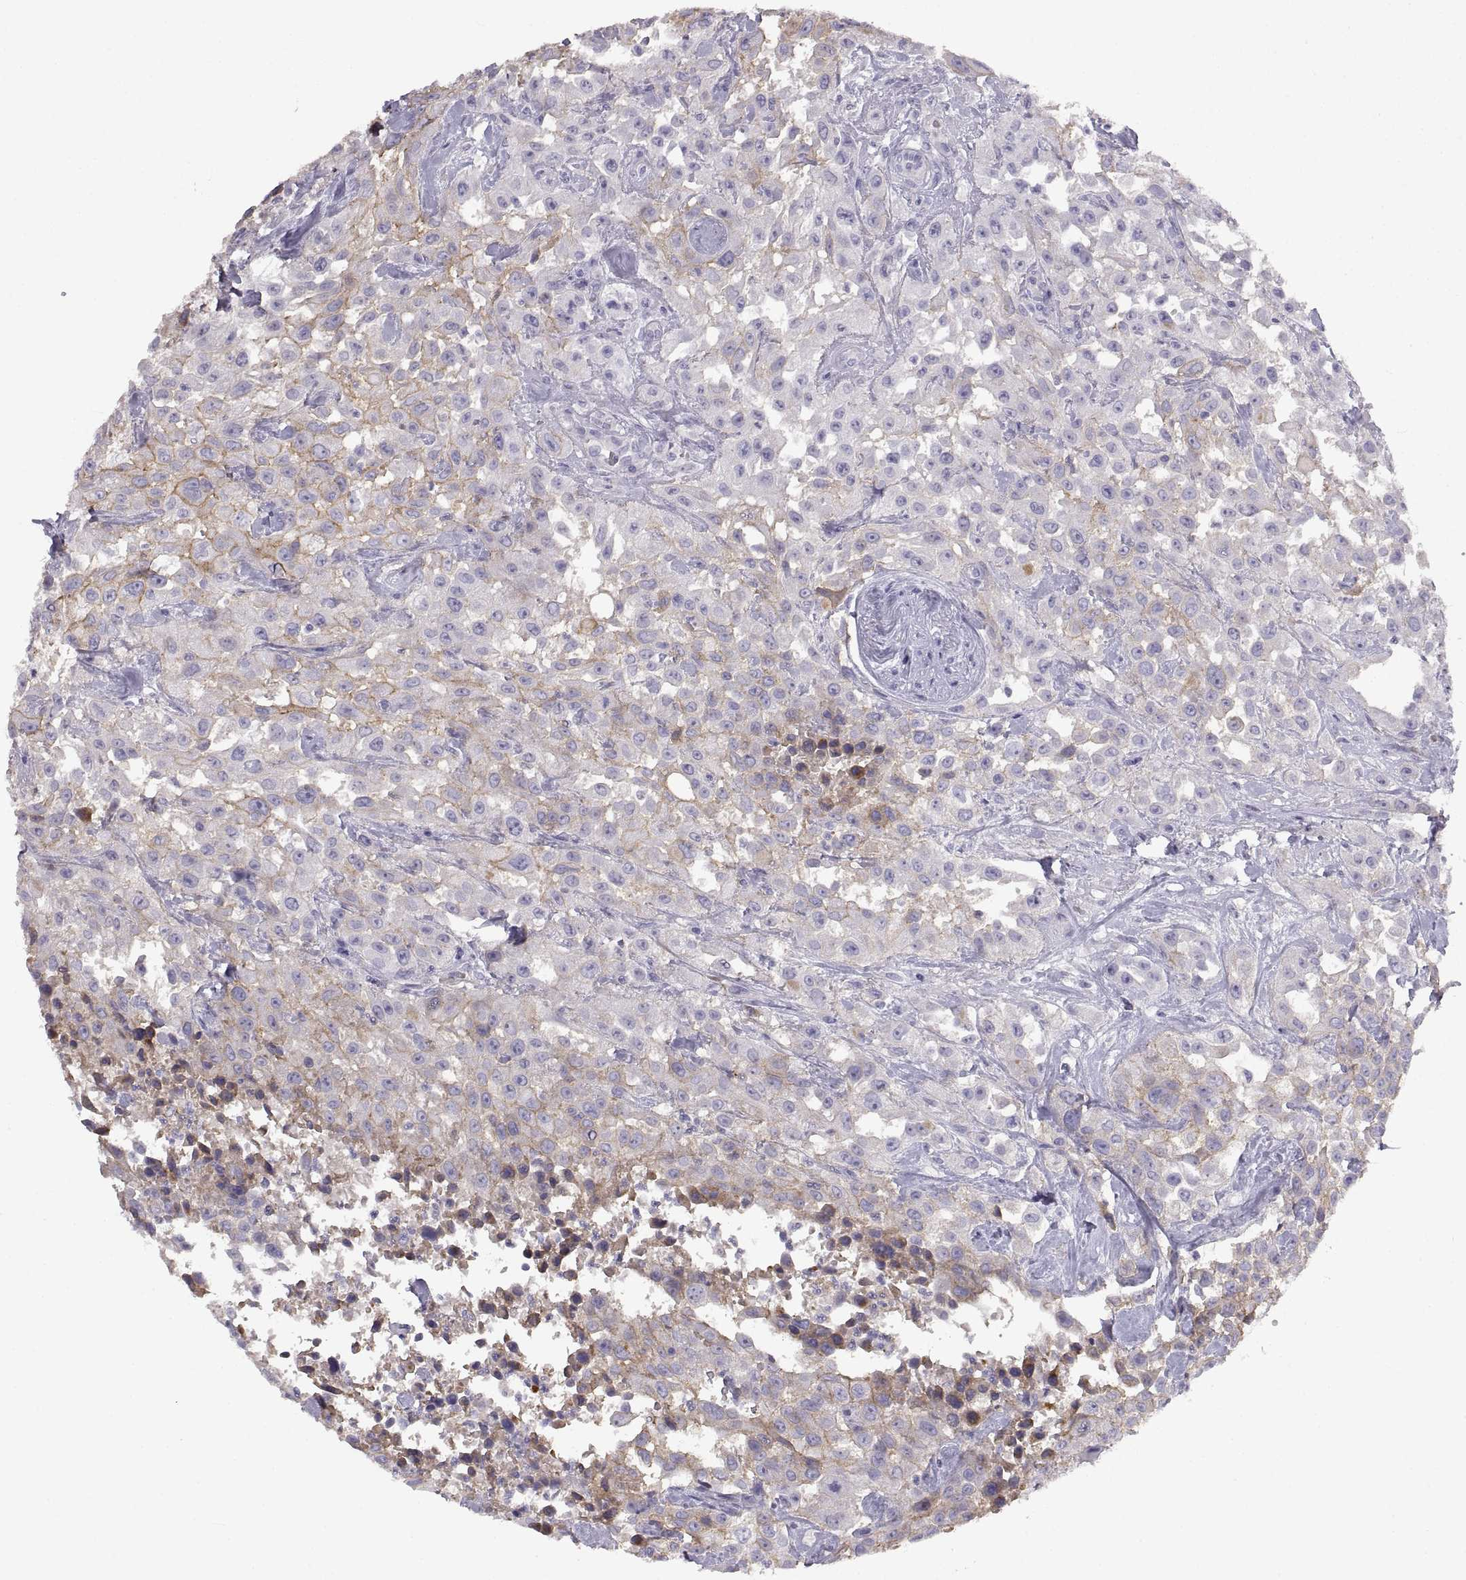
{"staining": {"intensity": "weak", "quantity": "<25%", "location": "cytoplasmic/membranous"}, "tissue": "urothelial cancer", "cell_type": "Tumor cells", "image_type": "cancer", "snomed": [{"axis": "morphology", "description": "Urothelial carcinoma, High grade"}, {"axis": "topography", "description": "Urinary bladder"}], "caption": "An image of urothelial cancer stained for a protein displays no brown staining in tumor cells. The staining was performed using DAB to visualize the protein expression in brown, while the nuclei were stained in blue with hematoxylin (Magnification: 20x).", "gene": "CRYBB3", "patient": {"sex": "male", "age": 79}}